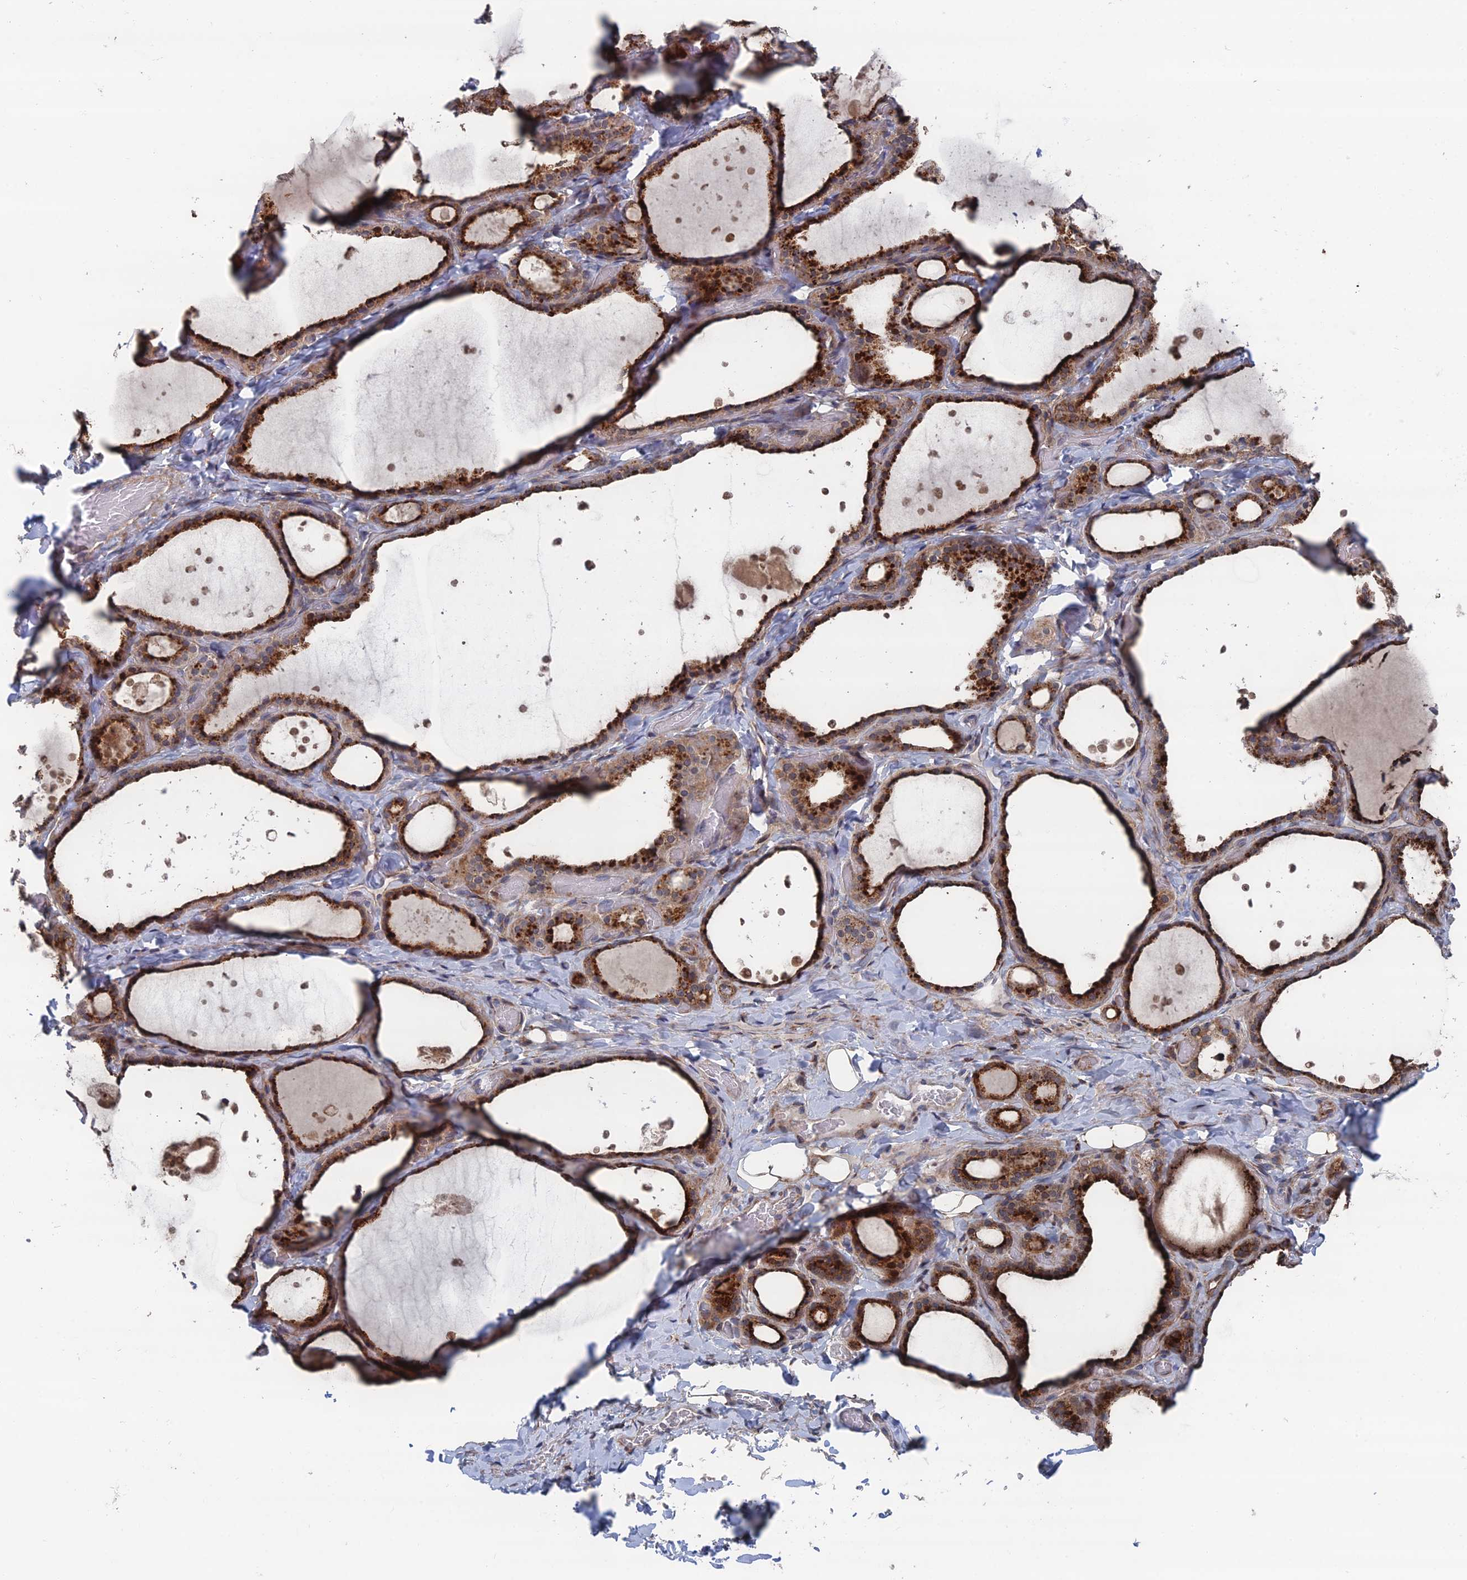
{"staining": {"intensity": "strong", "quantity": ">75%", "location": "cytoplasmic/membranous"}, "tissue": "thyroid gland", "cell_type": "Glandular cells", "image_type": "normal", "snomed": [{"axis": "morphology", "description": "Normal tissue, NOS"}, {"axis": "topography", "description": "Thyroid gland"}], "caption": "Immunohistochemistry of normal human thyroid gland demonstrates high levels of strong cytoplasmic/membranous expression in approximately >75% of glandular cells.", "gene": "GTF2IRD1", "patient": {"sex": "female", "age": 44}}